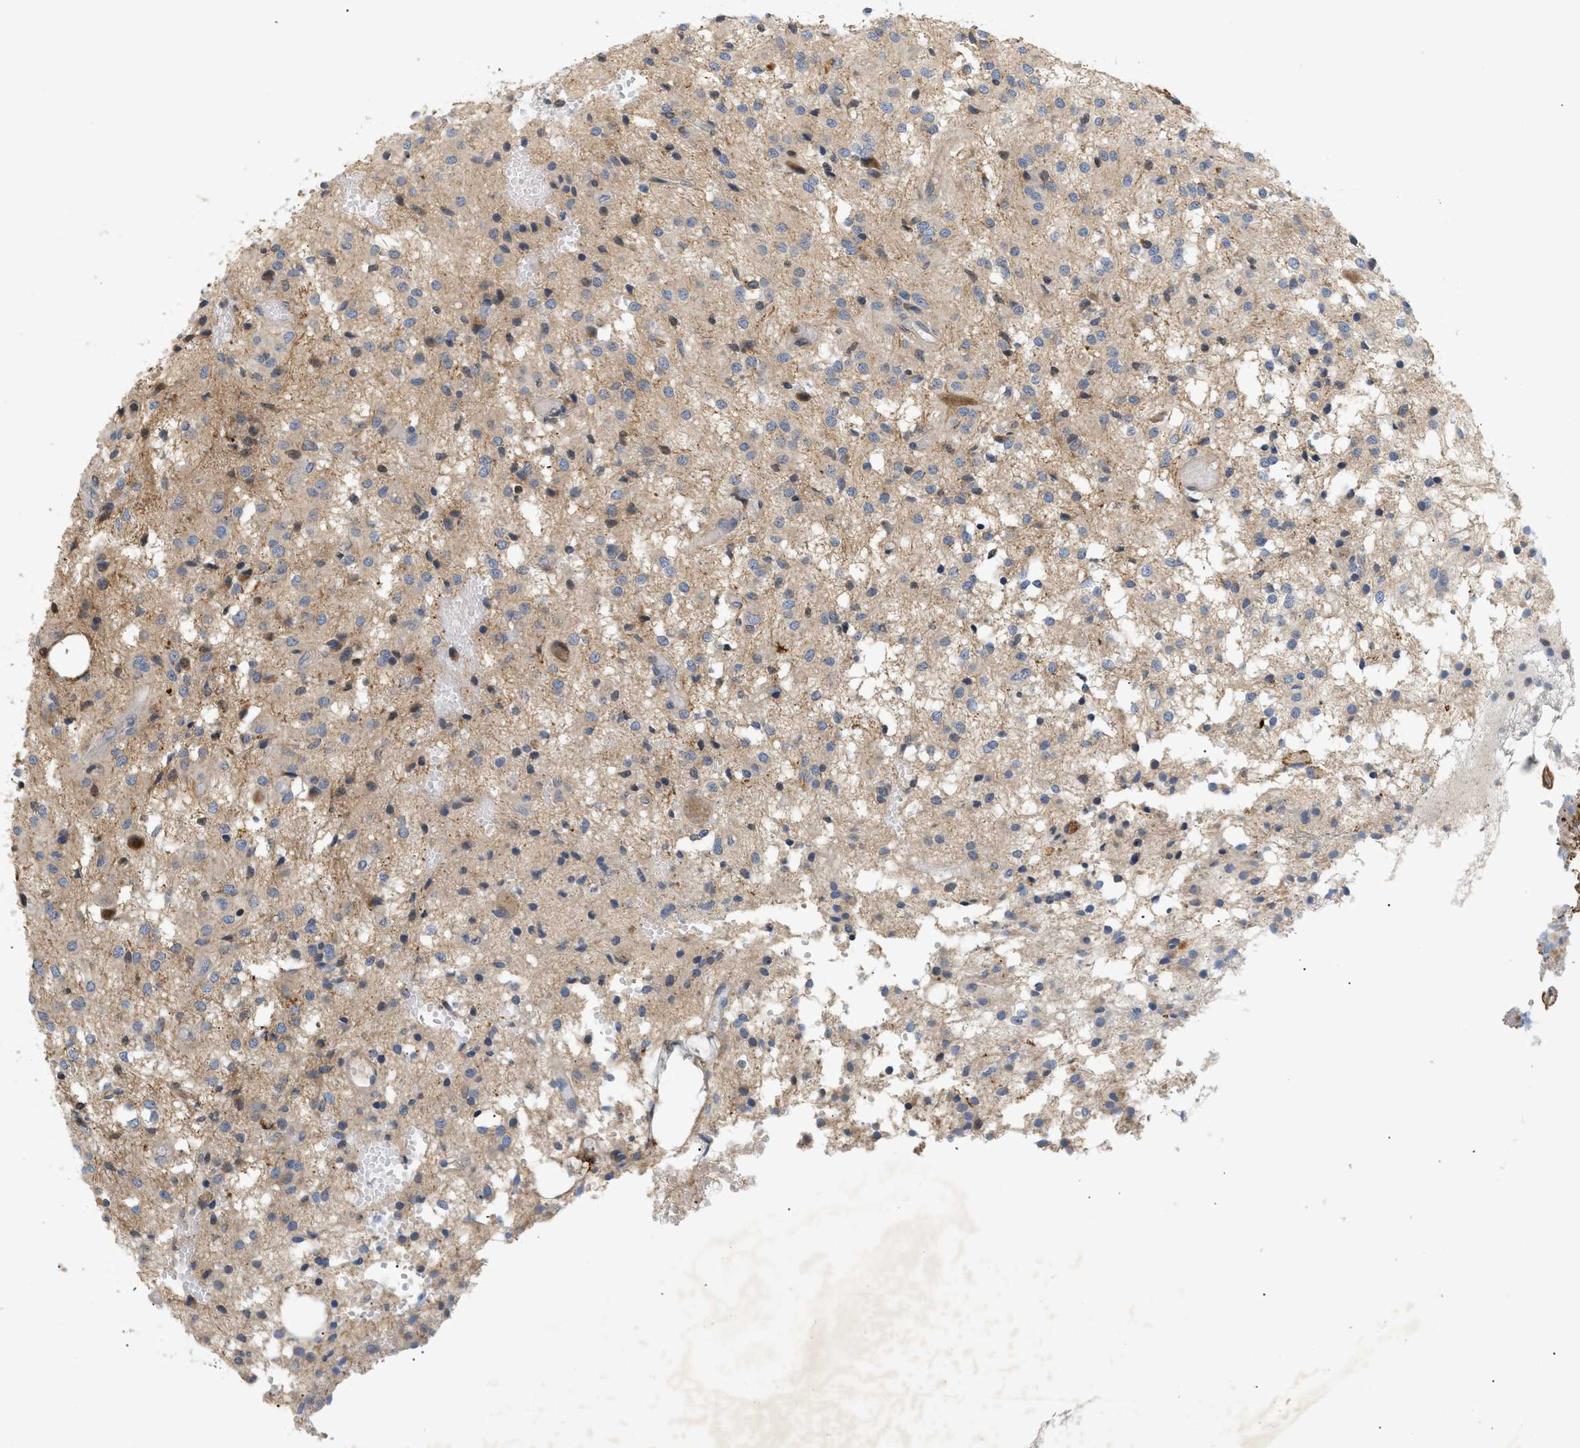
{"staining": {"intensity": "moderate", "quantity": "<25%", "location": "cytoplasmic/membranous"}, "tissue": "glioma", "cell_type": "Tumor cells", "image_type": "cancer", "snomed": [{"axis": "morphology", "description": "Glioma, malignant, High grade"}, {"axis": "topography", "description": "Brain"}], "caption": "Moderate cytoplasmic/membranous expression is appreciated in about <25% of tumor cells in high-grade glioma (malignant). Immunohistochemistry stains the protein of interest in brown and the nuclei are stained blue.", "gene": "FARS2", "patient": {"sex": "female", "age": 59}}